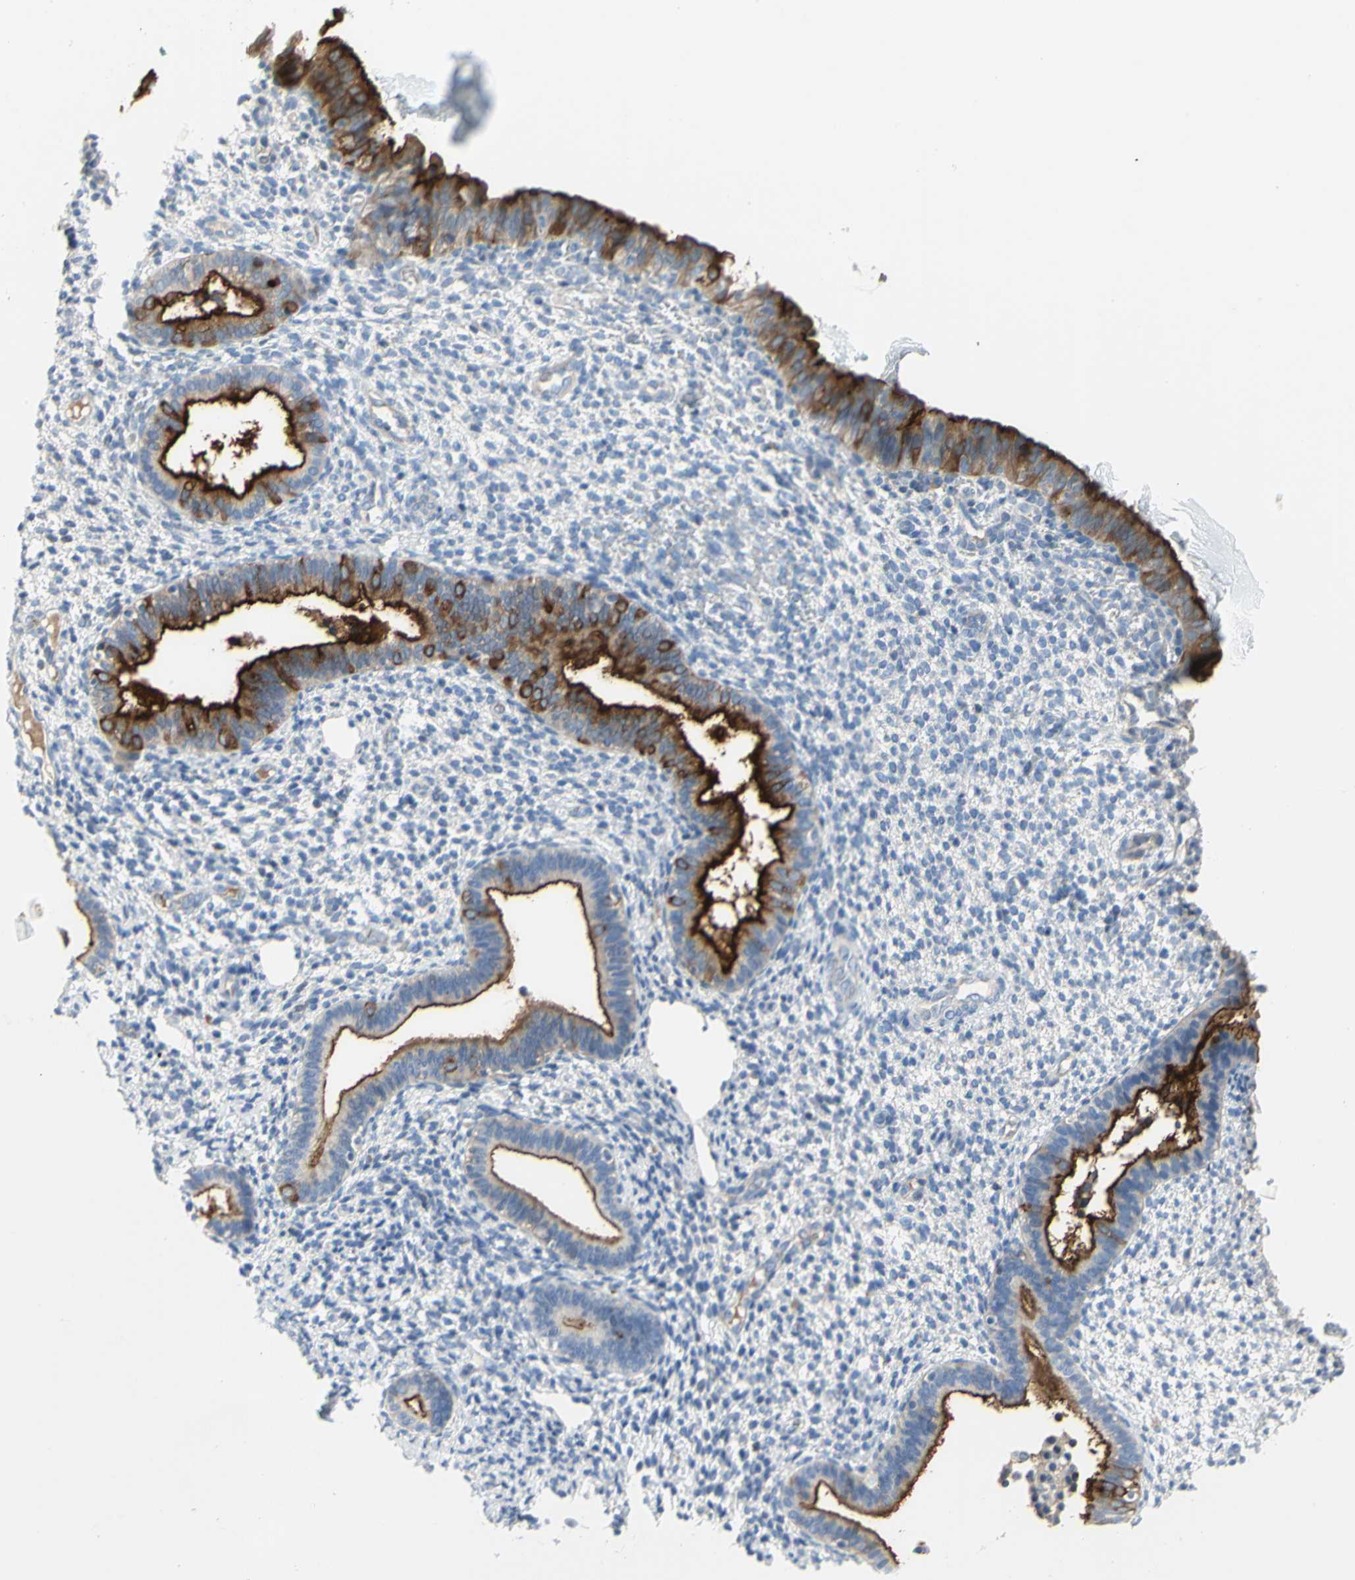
{"staining": {"intensity": "negative", "quantity": "none", "location": "none"}, "tissue": "endometrium", "cell_type": "Cells in endometrial stroma", "image_type": "normal", "snomed": [{"axis": "morphology", "description": "Normal tissue, NOS"}, {"axis": "topography", "description": "Endometrium"}], "caption": "A high-resolution photomicrograph shows immunohistochemistry (IHC) staining of normal endometrium, which shows no significant staining in cells in endometrial stroma.", "gene": "MUC1", "patient": {"sex": "female", "age": 61}}